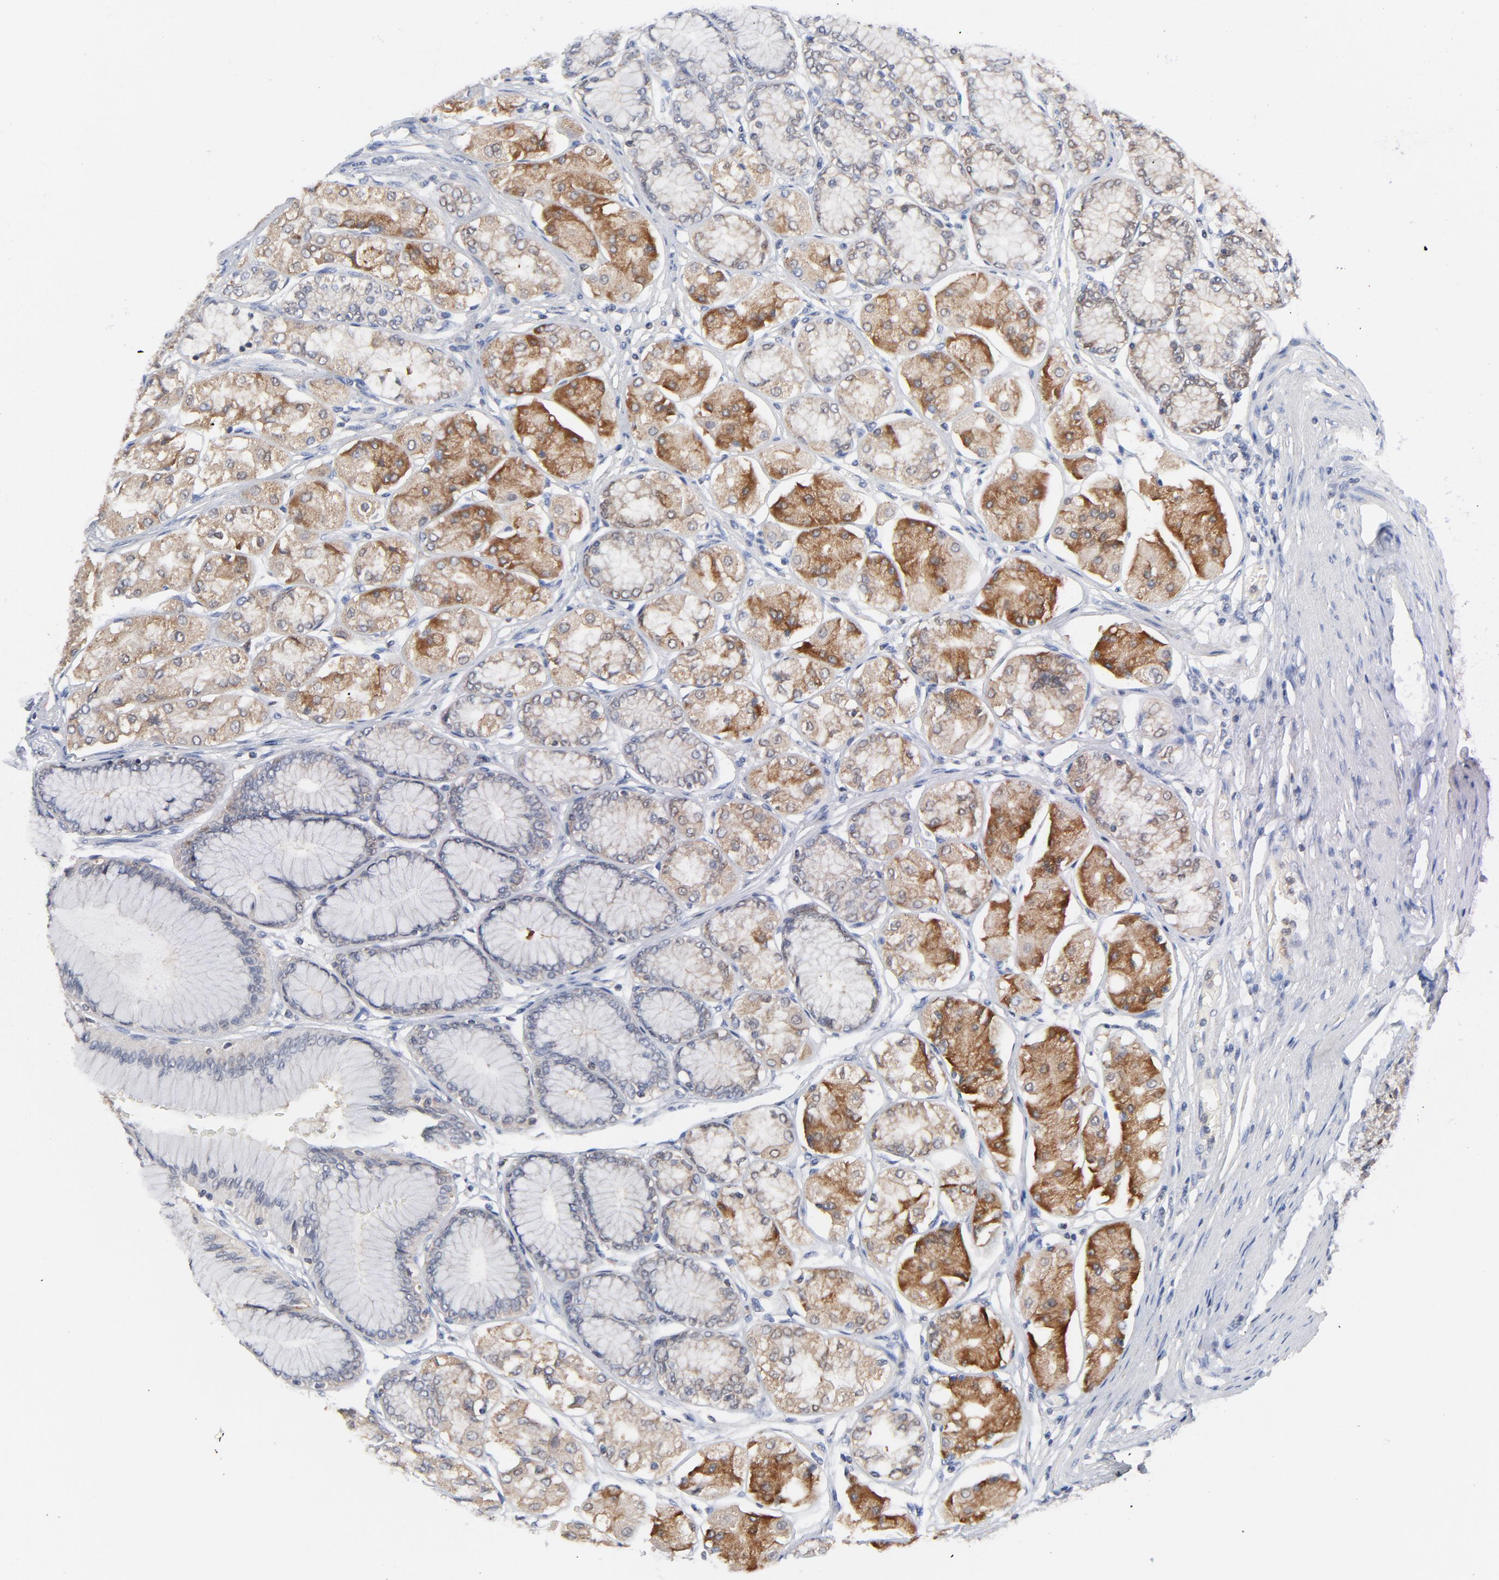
{"staining": {"intensity": "moderate", "quantity": "25%-75%", "location": "cytoplasmic/membranous"}, "tissue": "stomach", "cell_type": "Glandular cells", "image_type": "normal", "snomed": [{"axis": "morphology", "description": "Normal tissue, NOS"}, {"axis": "morphology", "description": "Adenocarcinoma, NOS"}, {"axis": "topography", "description": "Stomach"}, {"axis": "topography", "description": "Stomach, lower"}], "caption": "High-power microscopy captured an IHC photomicrograph of unremarkable stomach, revealing moderate cytoplasmic/membranous staining in about 25%-75% of glandular cells. Immunohistochemistry stains the protein in brown and the nuclei are stained blue.", "gene": "CAB39L", "patient": {"sex": "female", "age": 65}}